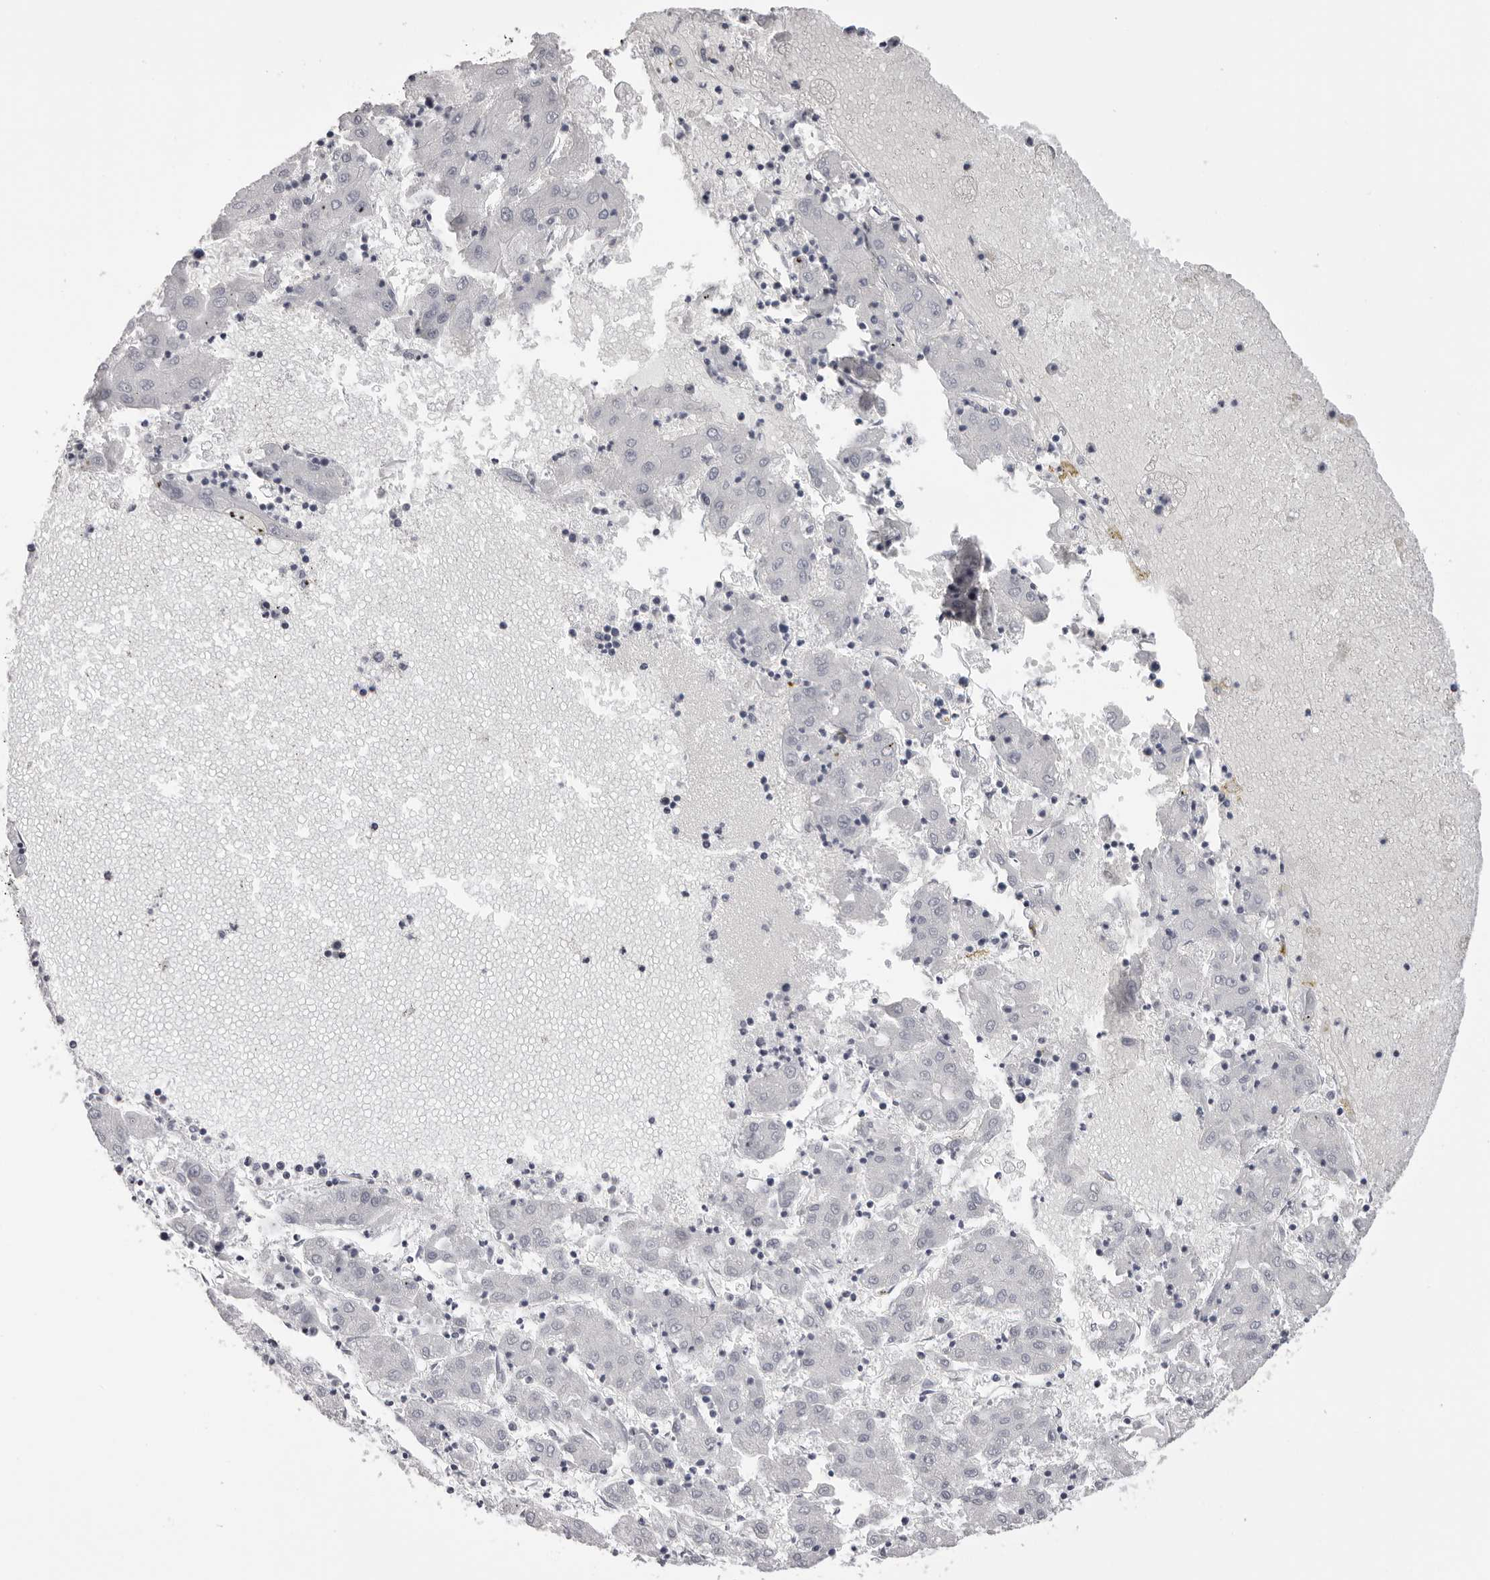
{"staining": {"intensity": "negative", "quantity": "none", "location": "none"}, "tissue": "liver cancer", "cell_type": "Tumor cells", "image_type": "cancer", "snomed": [{"axis": "morphology", "description": "Carcinoma, Hepatocellular, NOS"}, {"axis": "topography", "description": "Liver"}], "caption": "High power microscopy photomicrograph of an immunohistochemistry (IHC) micrograph of liver cancer (hepatocellular carcinoma), revealing no significant expression in tumor cells.", "gene": "RHO", "patient": {"sex": "male", "age": 72}}